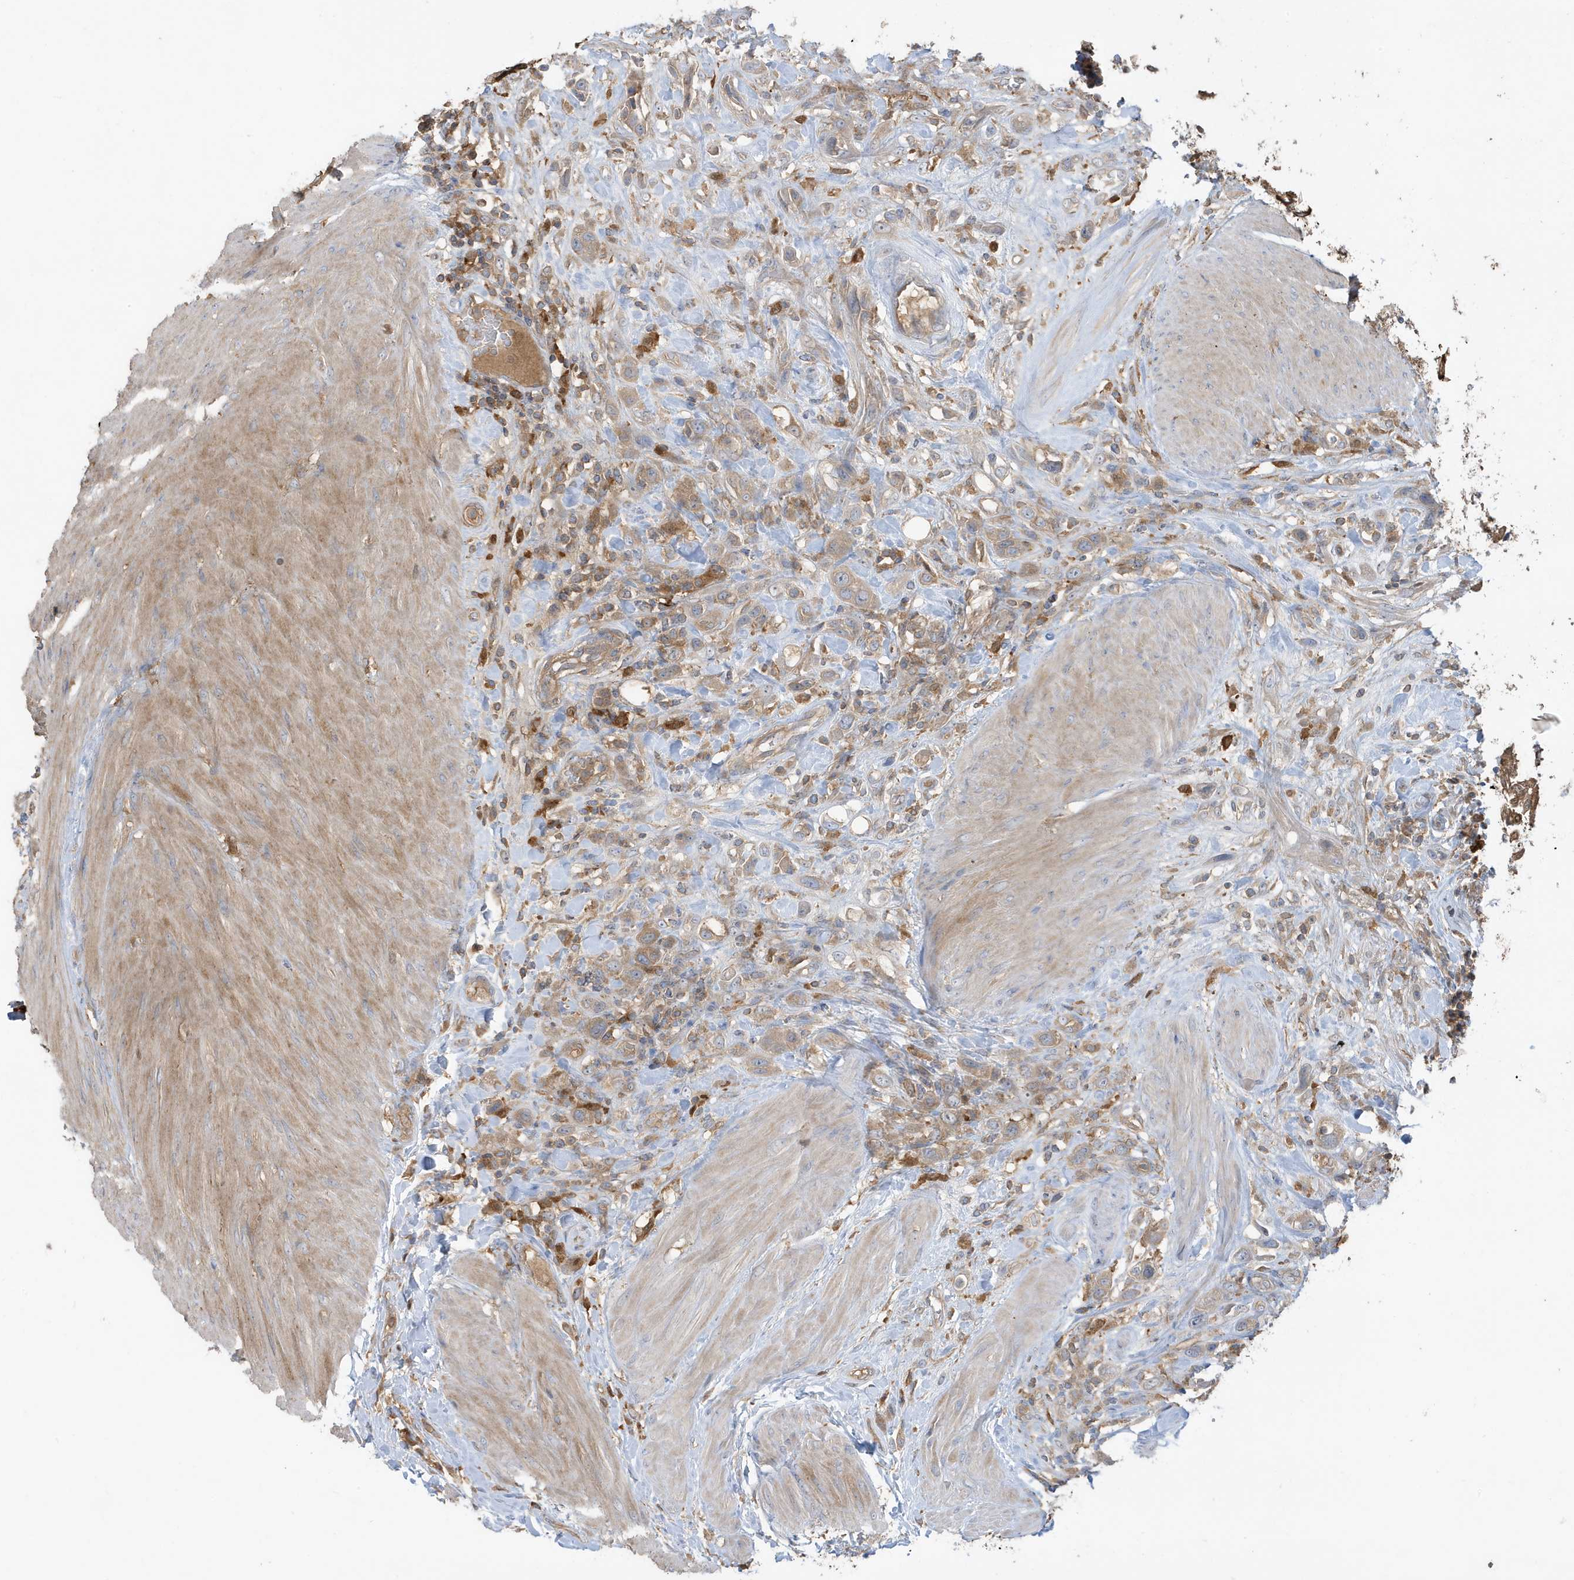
{"staining": {"intensity": "weak", "quantity": "25%-75%", "location": "cytoplasmic/membranous"}, "tissue": "urothelial cancer", "cell_type": "Tumor cells", "image_type": "cancer", "snomed": [{"axis": "morphology", "description": "Urothelial carcinoma, High grade"}, {"axis": "topography", "description": "Urinary bladder"}], "caption": "IHC staining of urothelial cancer, which displays low levels of weak cytoplasmic/membranous positivity in approximately 25%-75% of tumor cells indicating weak cytoplasmic/membranous protein expression. The staining was performed using DAB (3,3'-diaminobenzidine) (brown) for protein detection and nuclei were counterstained in hematoxylin (blue).", "gene": "ABTB1", "patient": {"sex": "male", "age": 50}}